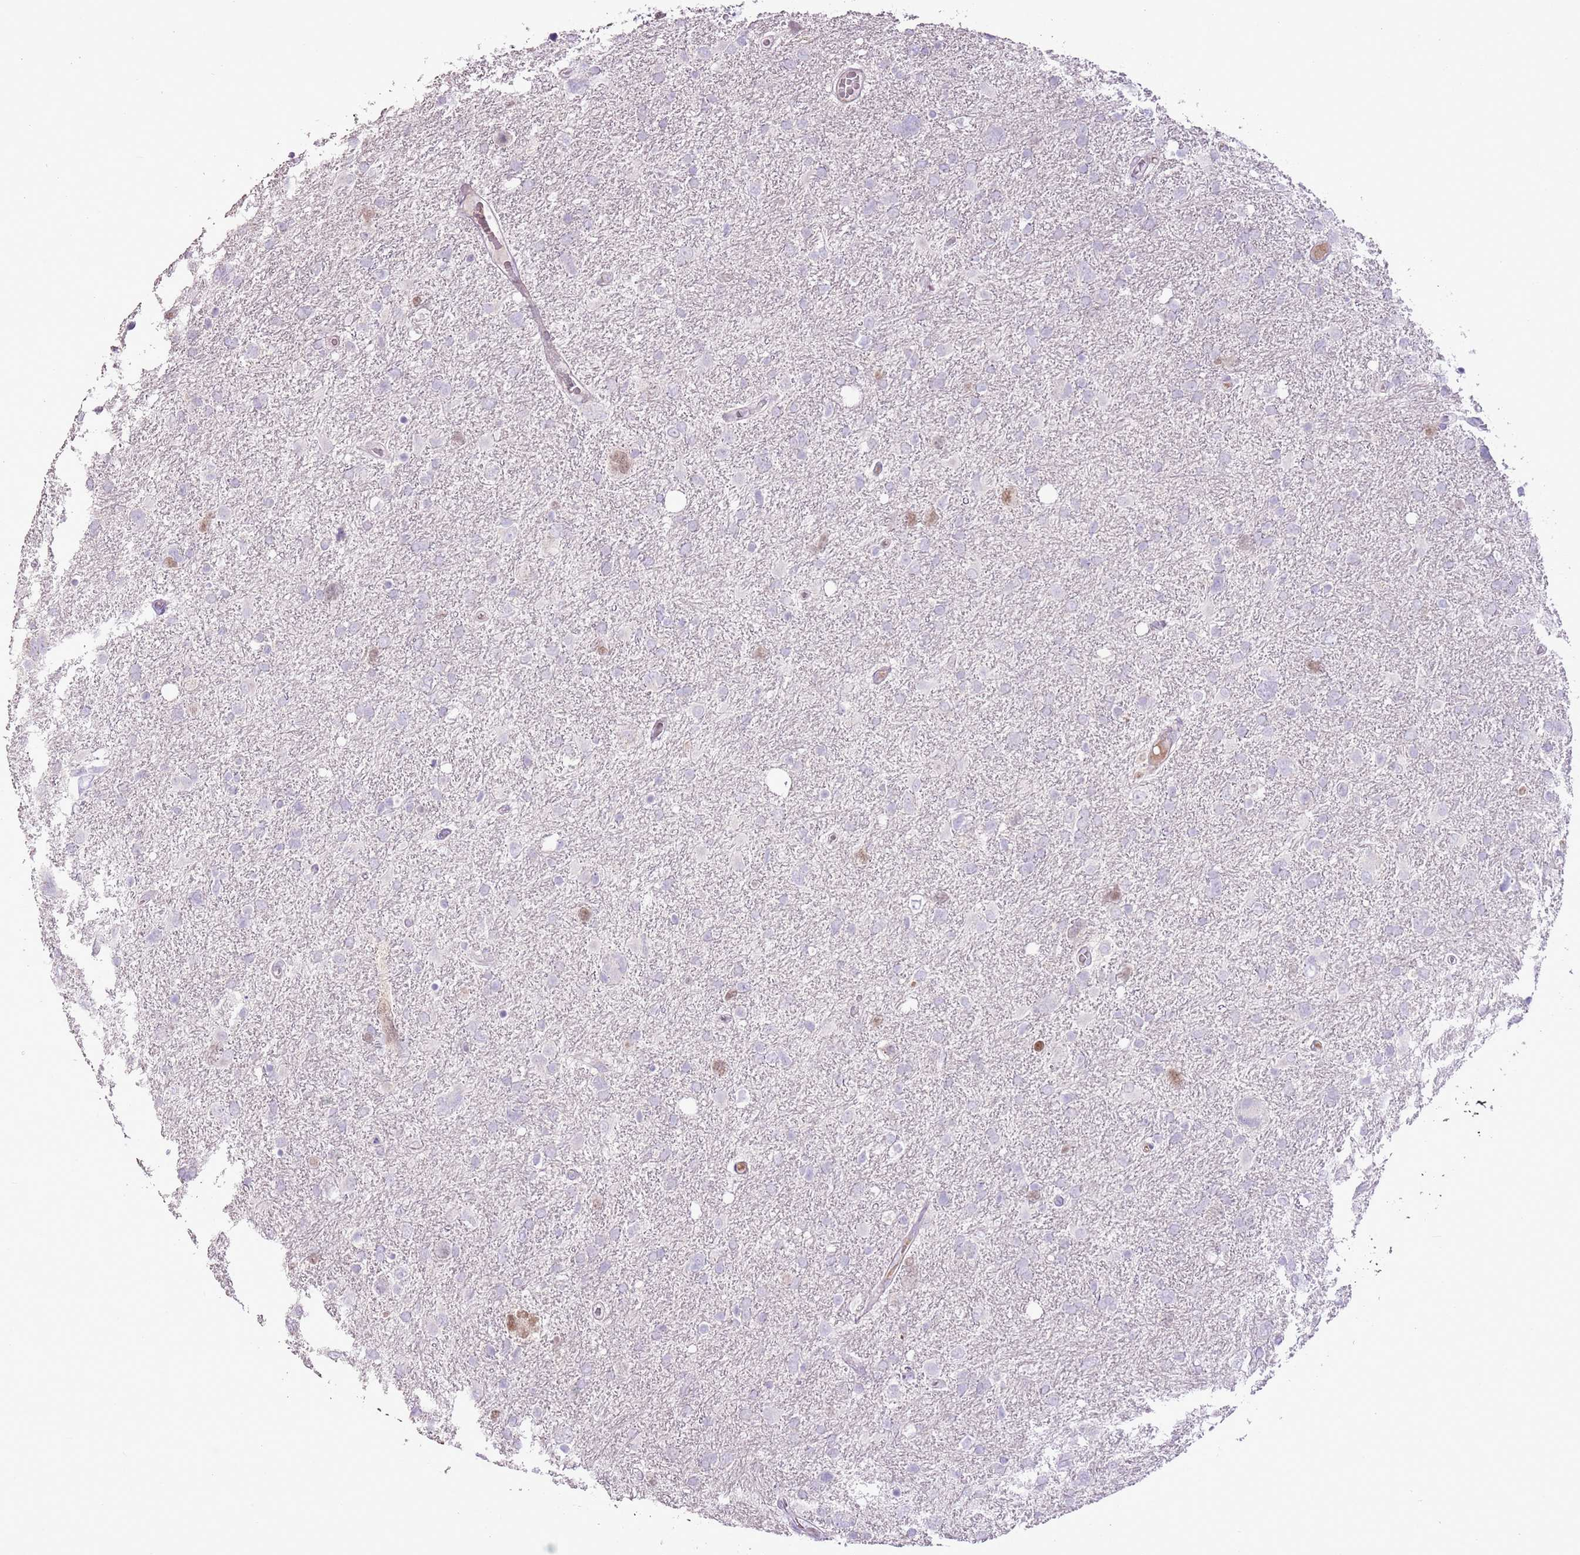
{"staining": {"intensity": "moderate", "quantity": "<25%", "location": "nuclear"}, "tissue": "glioma", "cell_type": "Tumor cells", "image_type": "cancer", "snomed": [{"axis": "morphology", "description": "Glioma, malignant, High grade"}, {"axis": "topography", "description": "Brain"}], "caption": "Immunohistochemistry (IHC) image of neoplastic tissue: malignant glioma (high-grade) stained using immunohistochemistry shows low levels of moderate protein expression localized specifically in the nuclear of tumor cells, appearing as a nuclear brown color.", "gene": "GMNN", "patient": {"sex": "male", "age": 61}}